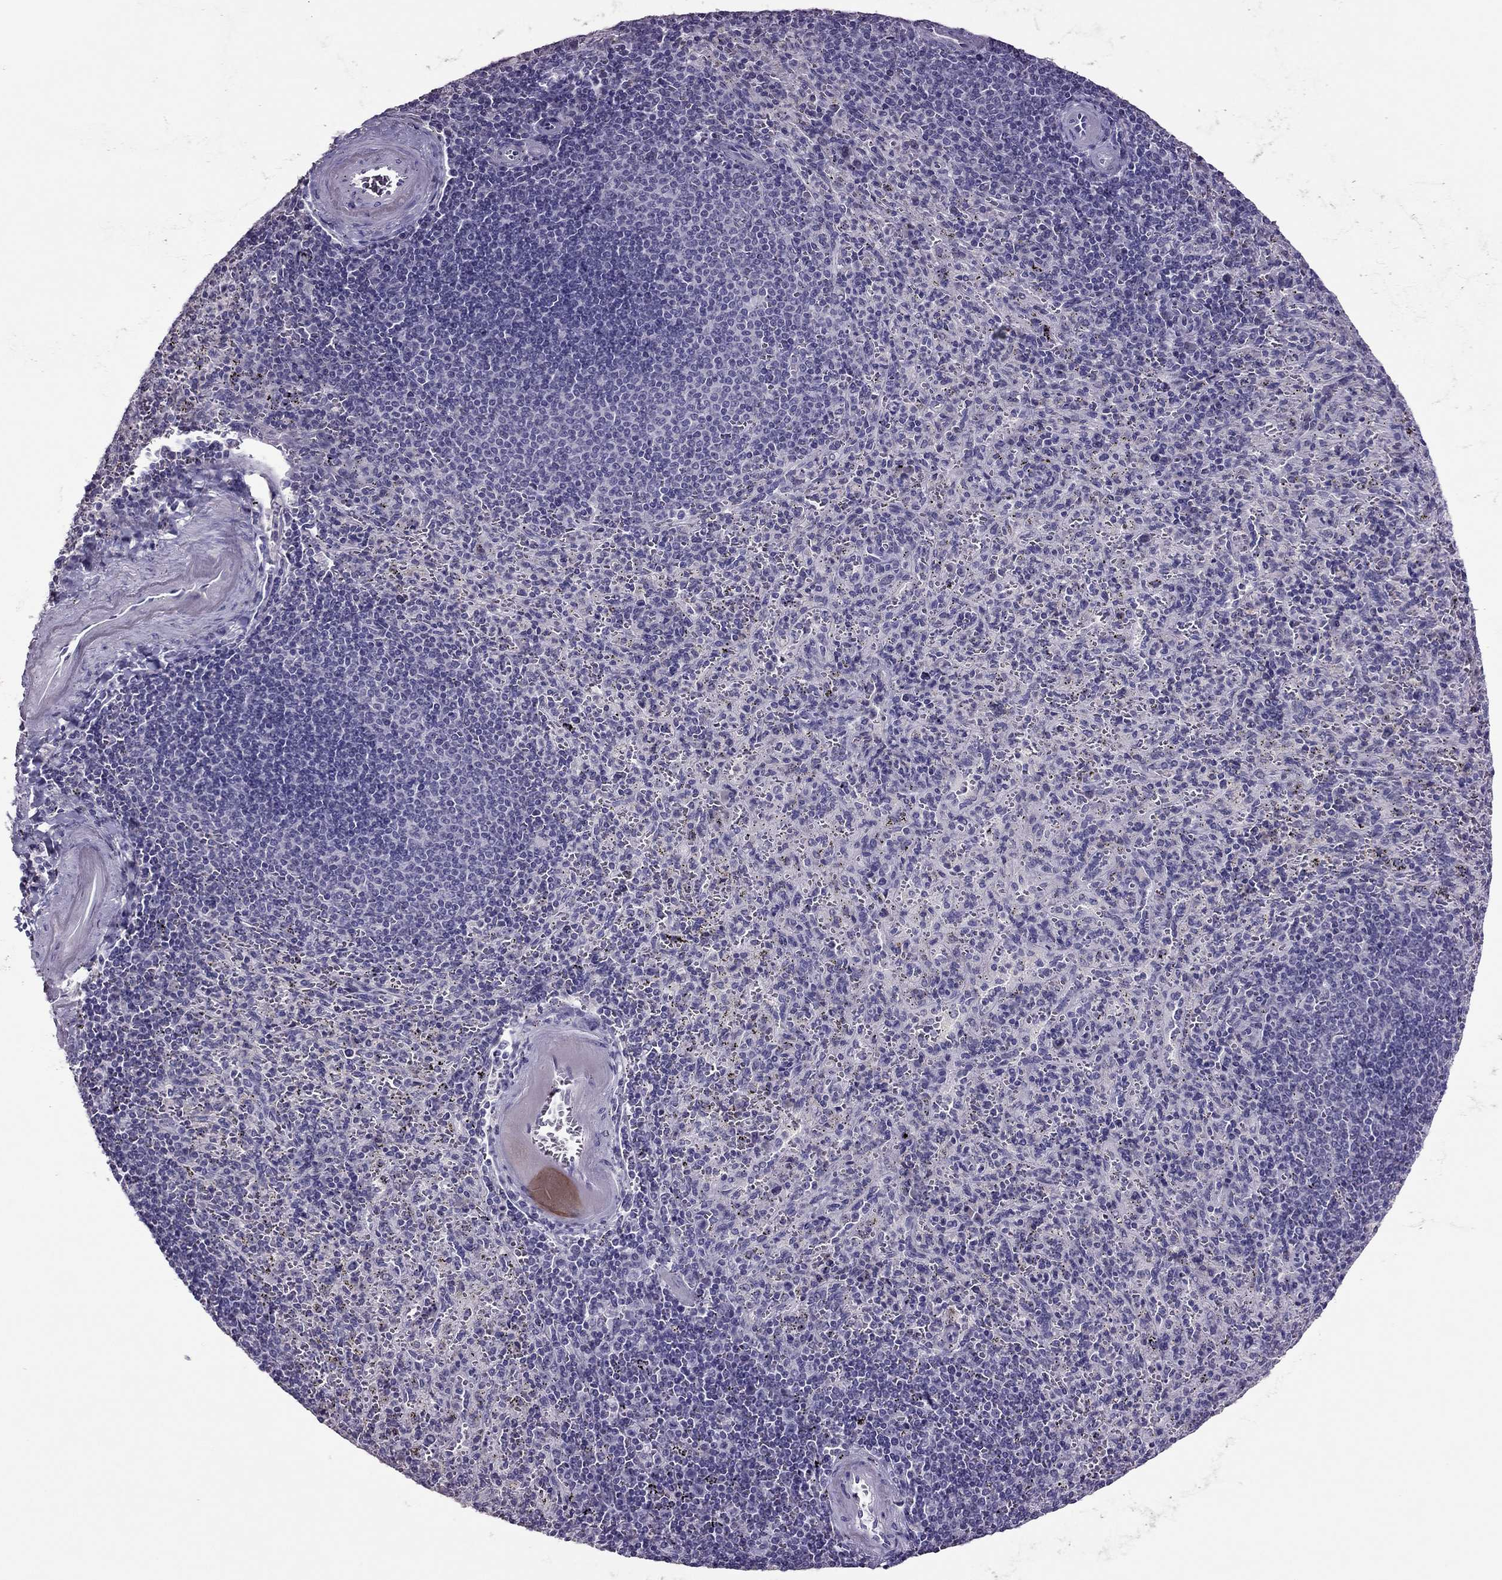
{"staining": {"intensity": "negative", "quantity": "none", "location": "none"}, "tissue": "spleen", "cell_type": "Cells in red pulp", "image_type": "normal", "snomed": [{"axis": "morphology", "description": "Normal tissue, NOS"}, {"axis": "topography", "description": "Spleen"}], "caption": "Immunohistochemical staining of unremarkable human spleen reveals no significant expression in cells in red pulp.", "gene": "RHO", "patient": {"sex": "male", "age": 57}}